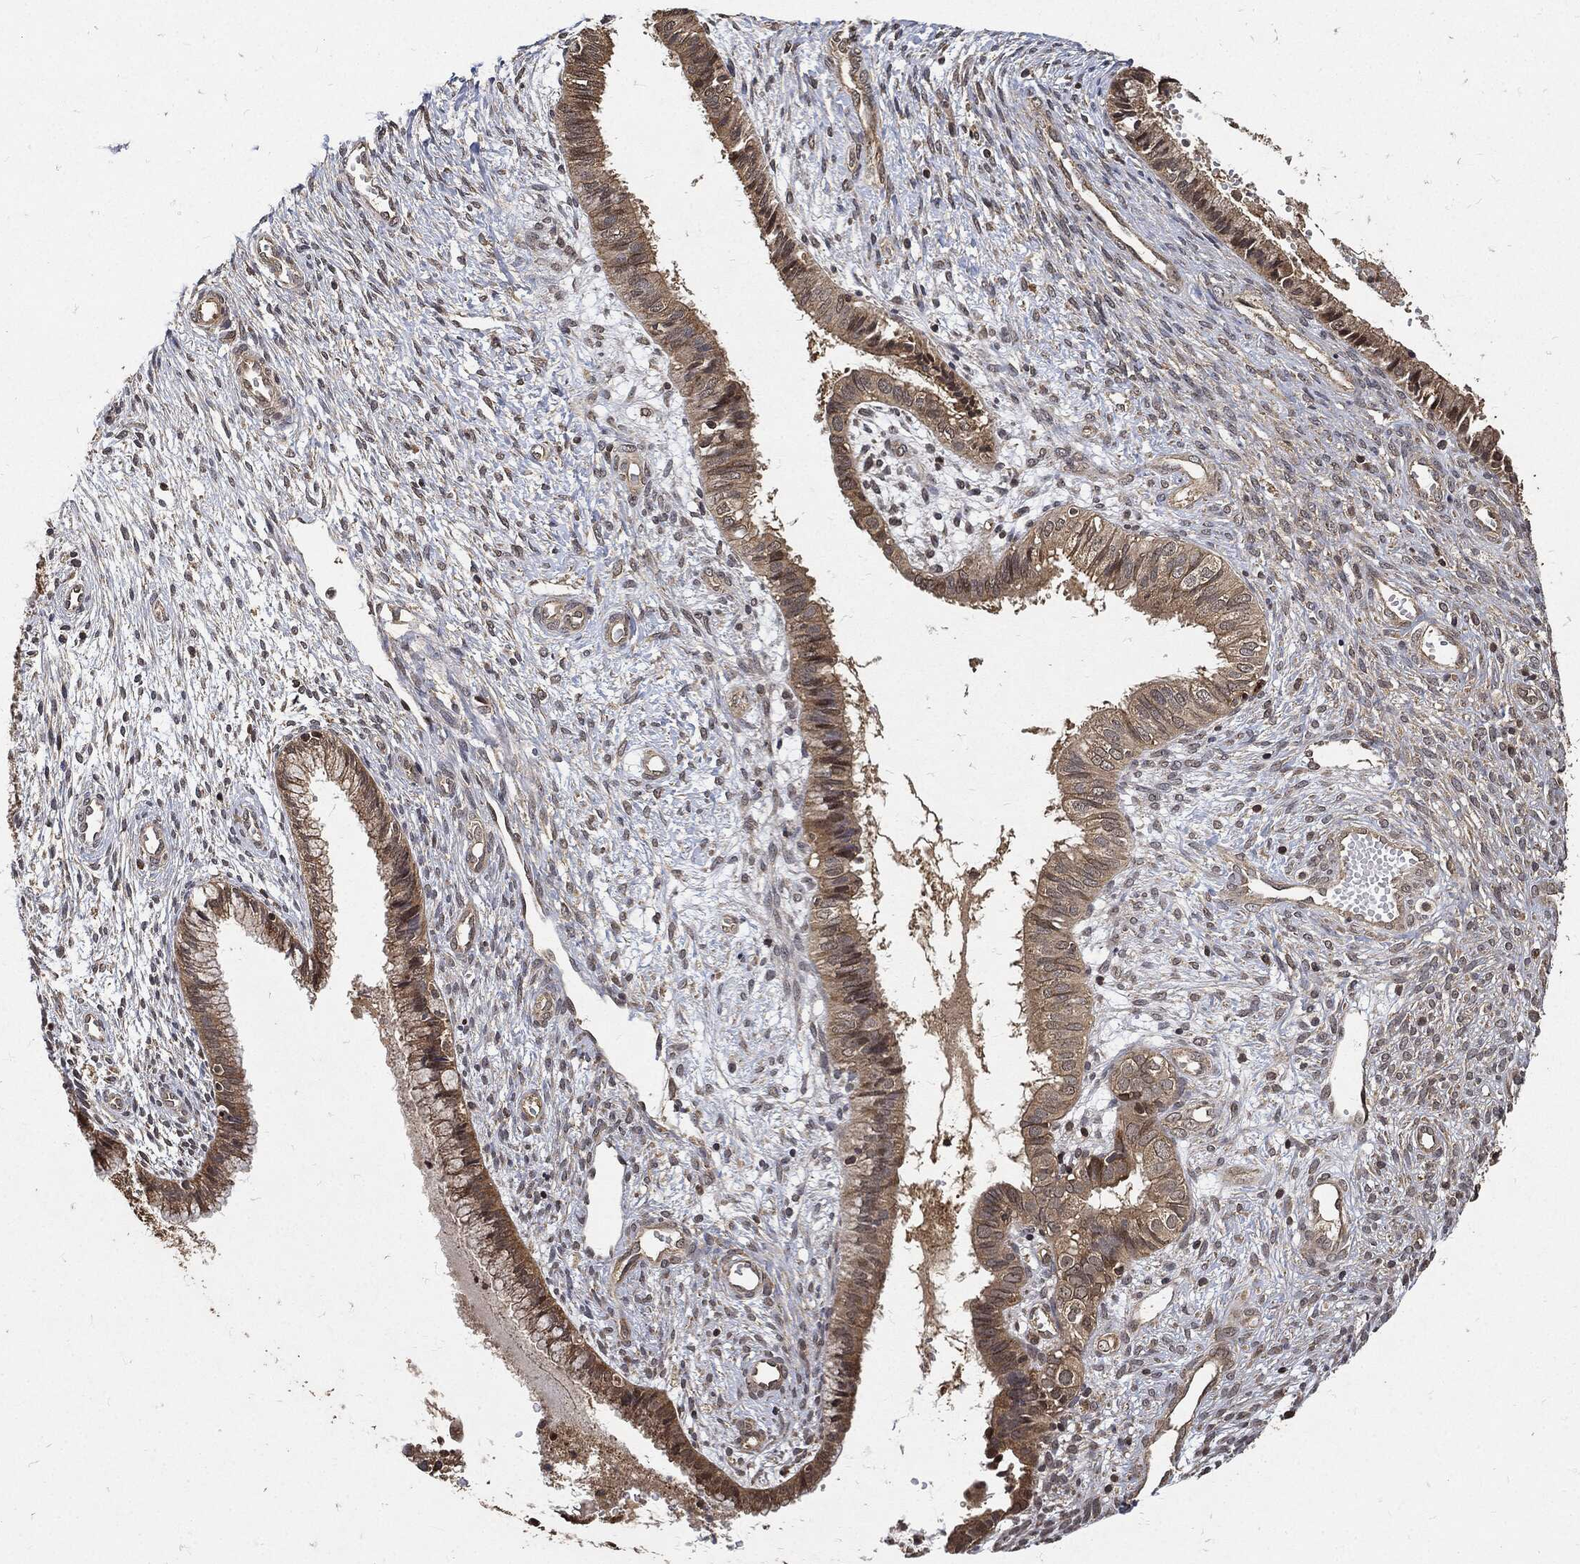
{"staining": {"intensity": "weak", "quantity": ">75%", "location": "cytoplasmic/membranous"}, "tissue": "cervical cancer", "cell_type": "Tumor cells", "image_type": "cancer", "snomed": [{"axis": "morphology", "description": "Normal tissue, NOS"}, {"axis": "morphology", "description": "Squamous cell carcinoma, NOS"}, {"axis": "topography", "description": "Cervix"}], "caption": "Weak cytoplasmic/membranous expression is appreciated in about >75% of tumor cells in squamous cell carcinoma (cervical). The staining was performed using DAB to visualize the protein expression in brown, while the nuclei were stained in blue with hematoxylin (Magnification: 20x).", "gene": "ZNF226", "patient": {"sex": "female", "age": 39}}